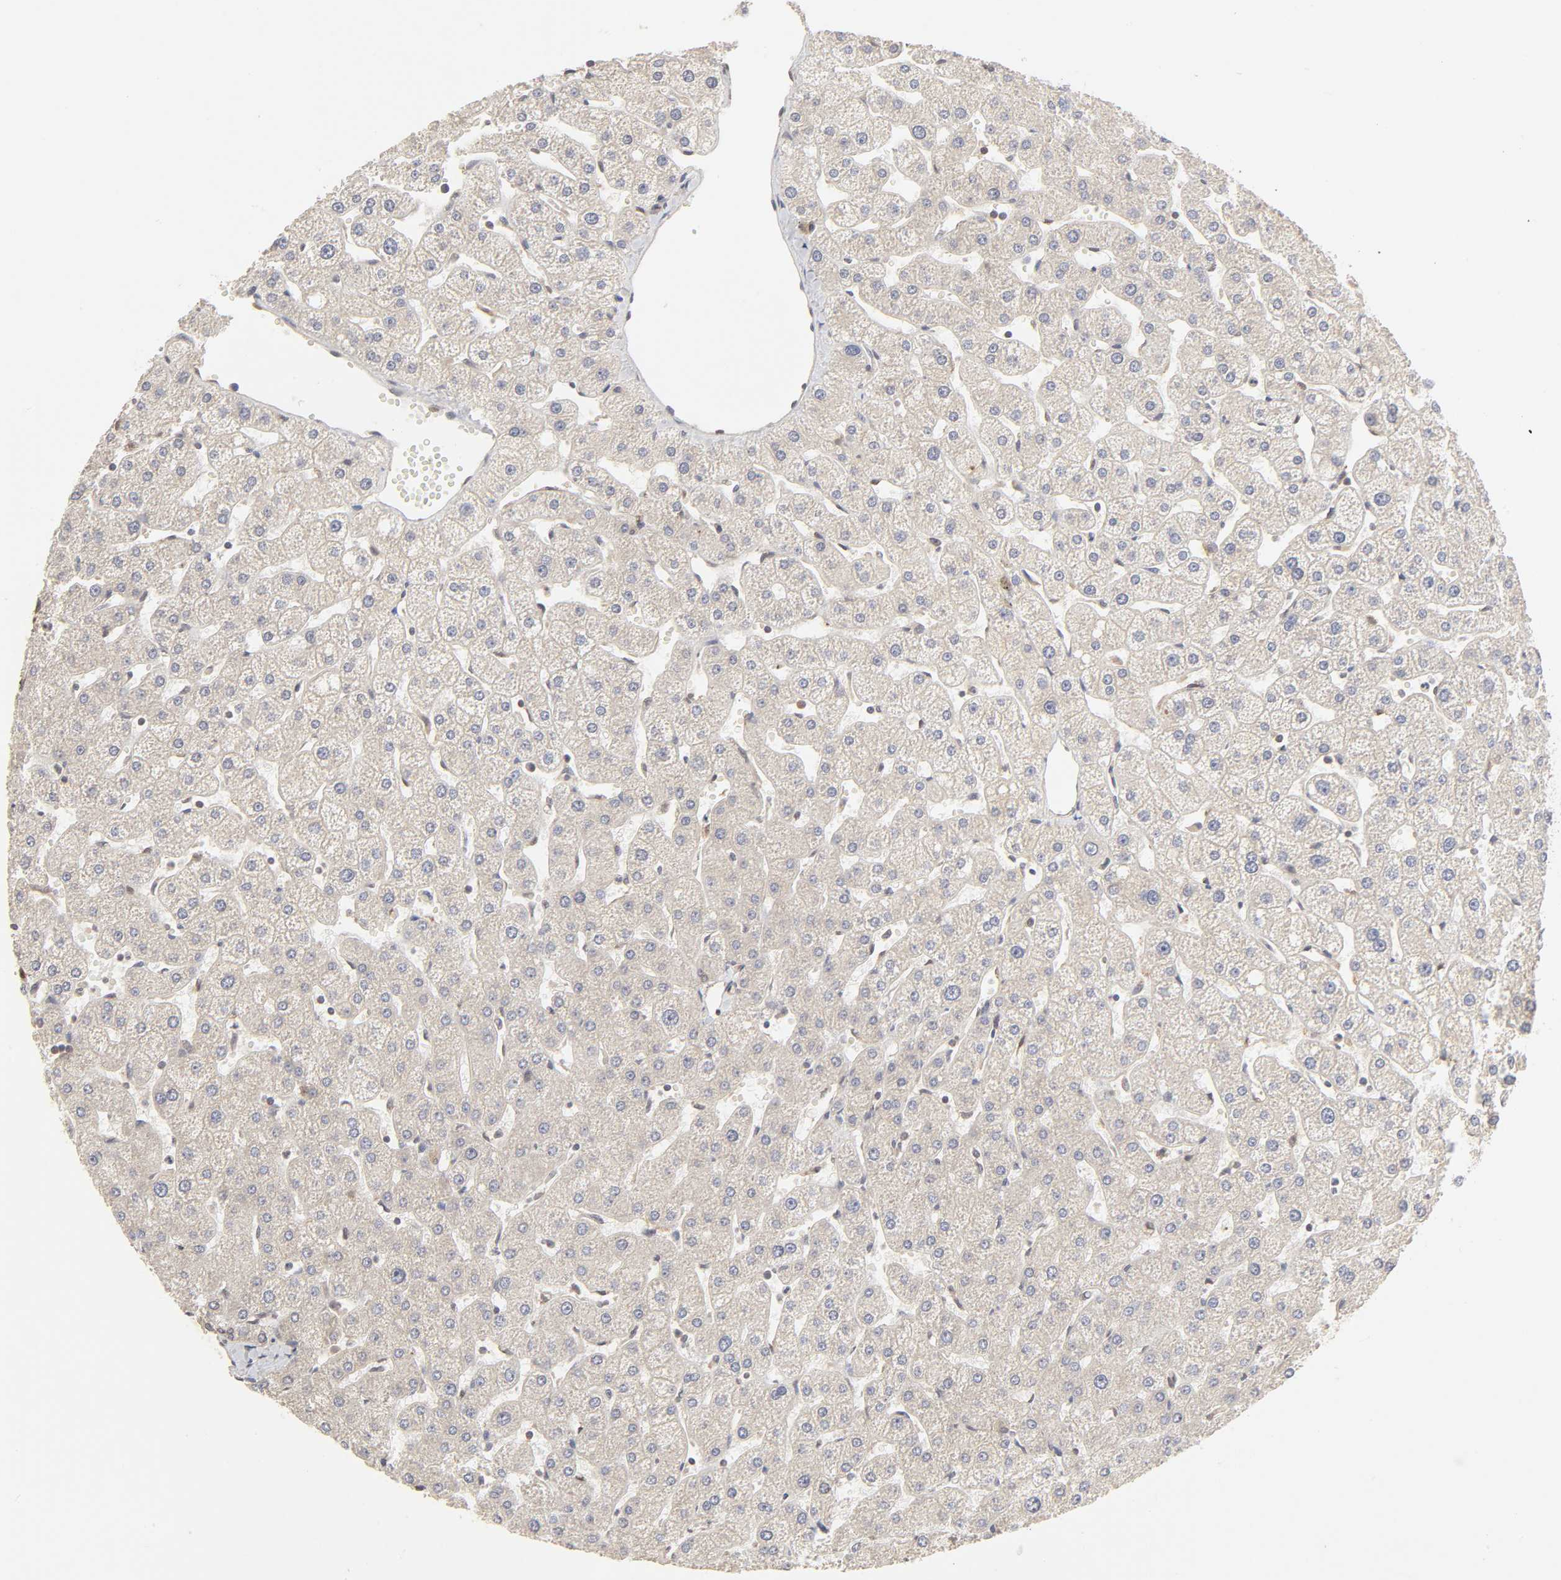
{"staining": {"intensity": "moderate", "quantity": ">75%", "location": "cytoplasmic/membranous"}, "tissue": "liver", "cell_type": "Cholangiocytes", "image_type": "normal", "snomed": [{"axis": "morphology", "description": "Normal tissue, NOS"}, {"axis": "topography", "description": "Liver"}], "caption": "A micrograph of human liver stained for a protein displays moderate cytoplasmic/membranous brown staining in cholangiocytes. (DAB (3,3'-diaminobenzidine) = brown stain, brightfield microscopy at high magnification).", "gene": "MAPK1", "patient": {"sex": "male", "age": 67}}